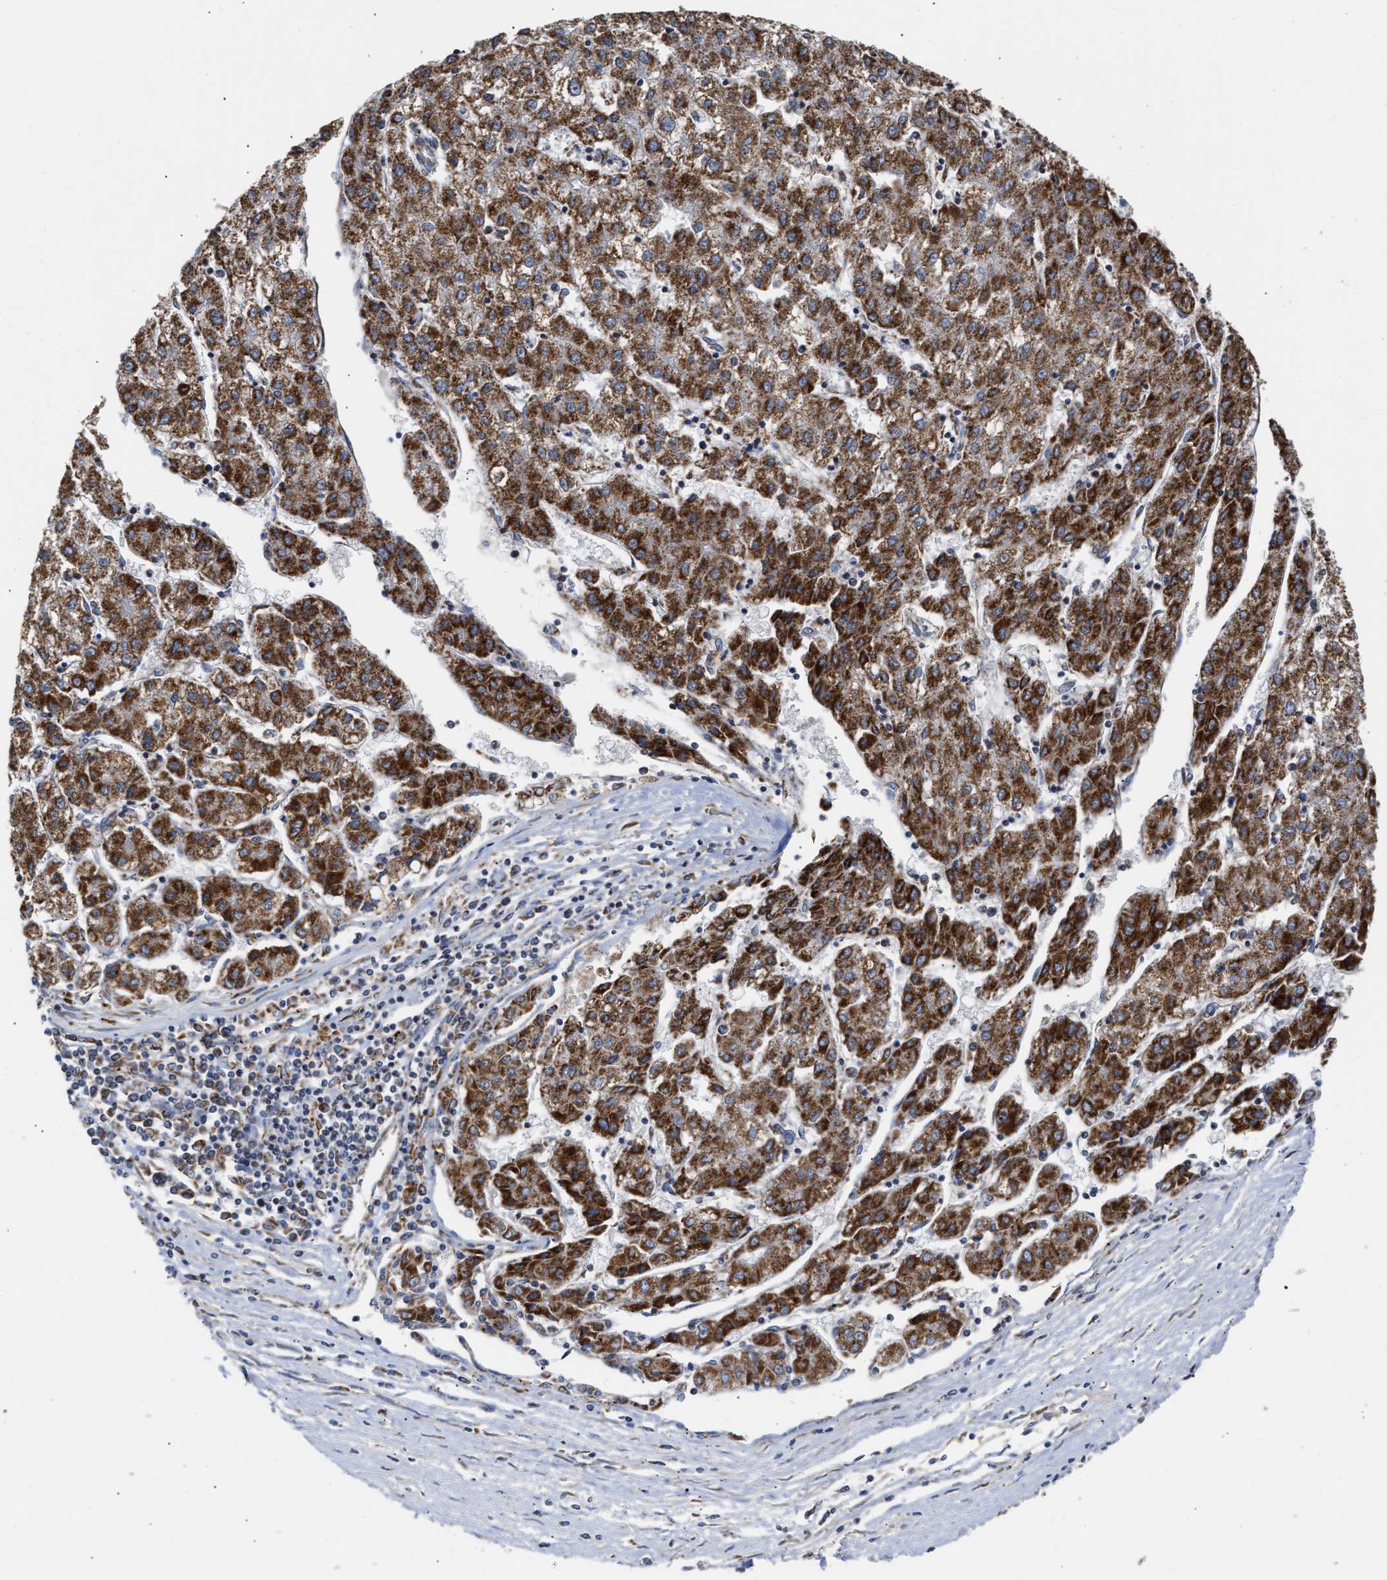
{"staining": {"intensity": "strong", "quantity": ">75%", "location": "cytoplasmic/membranous"}, "tissue": "liver cancer", "cell_type": "Tumor cells", "image_type": "cancer", "snomed": [{"axis": "morphology", "description": "Carcinoma, Hepatocellular, NOS"}, {"axis": "topography", "description": "Liver"}], "caption": "Immunohistochemical staining of human liver cancer (hepatocellular carcinoma) exhibits high levels of strong cytoplasmic/membranous protein expression in approximately >75% of tumor cells.", "gene": "MALSU1", "patient": {"sex": "male", "age": 72}}